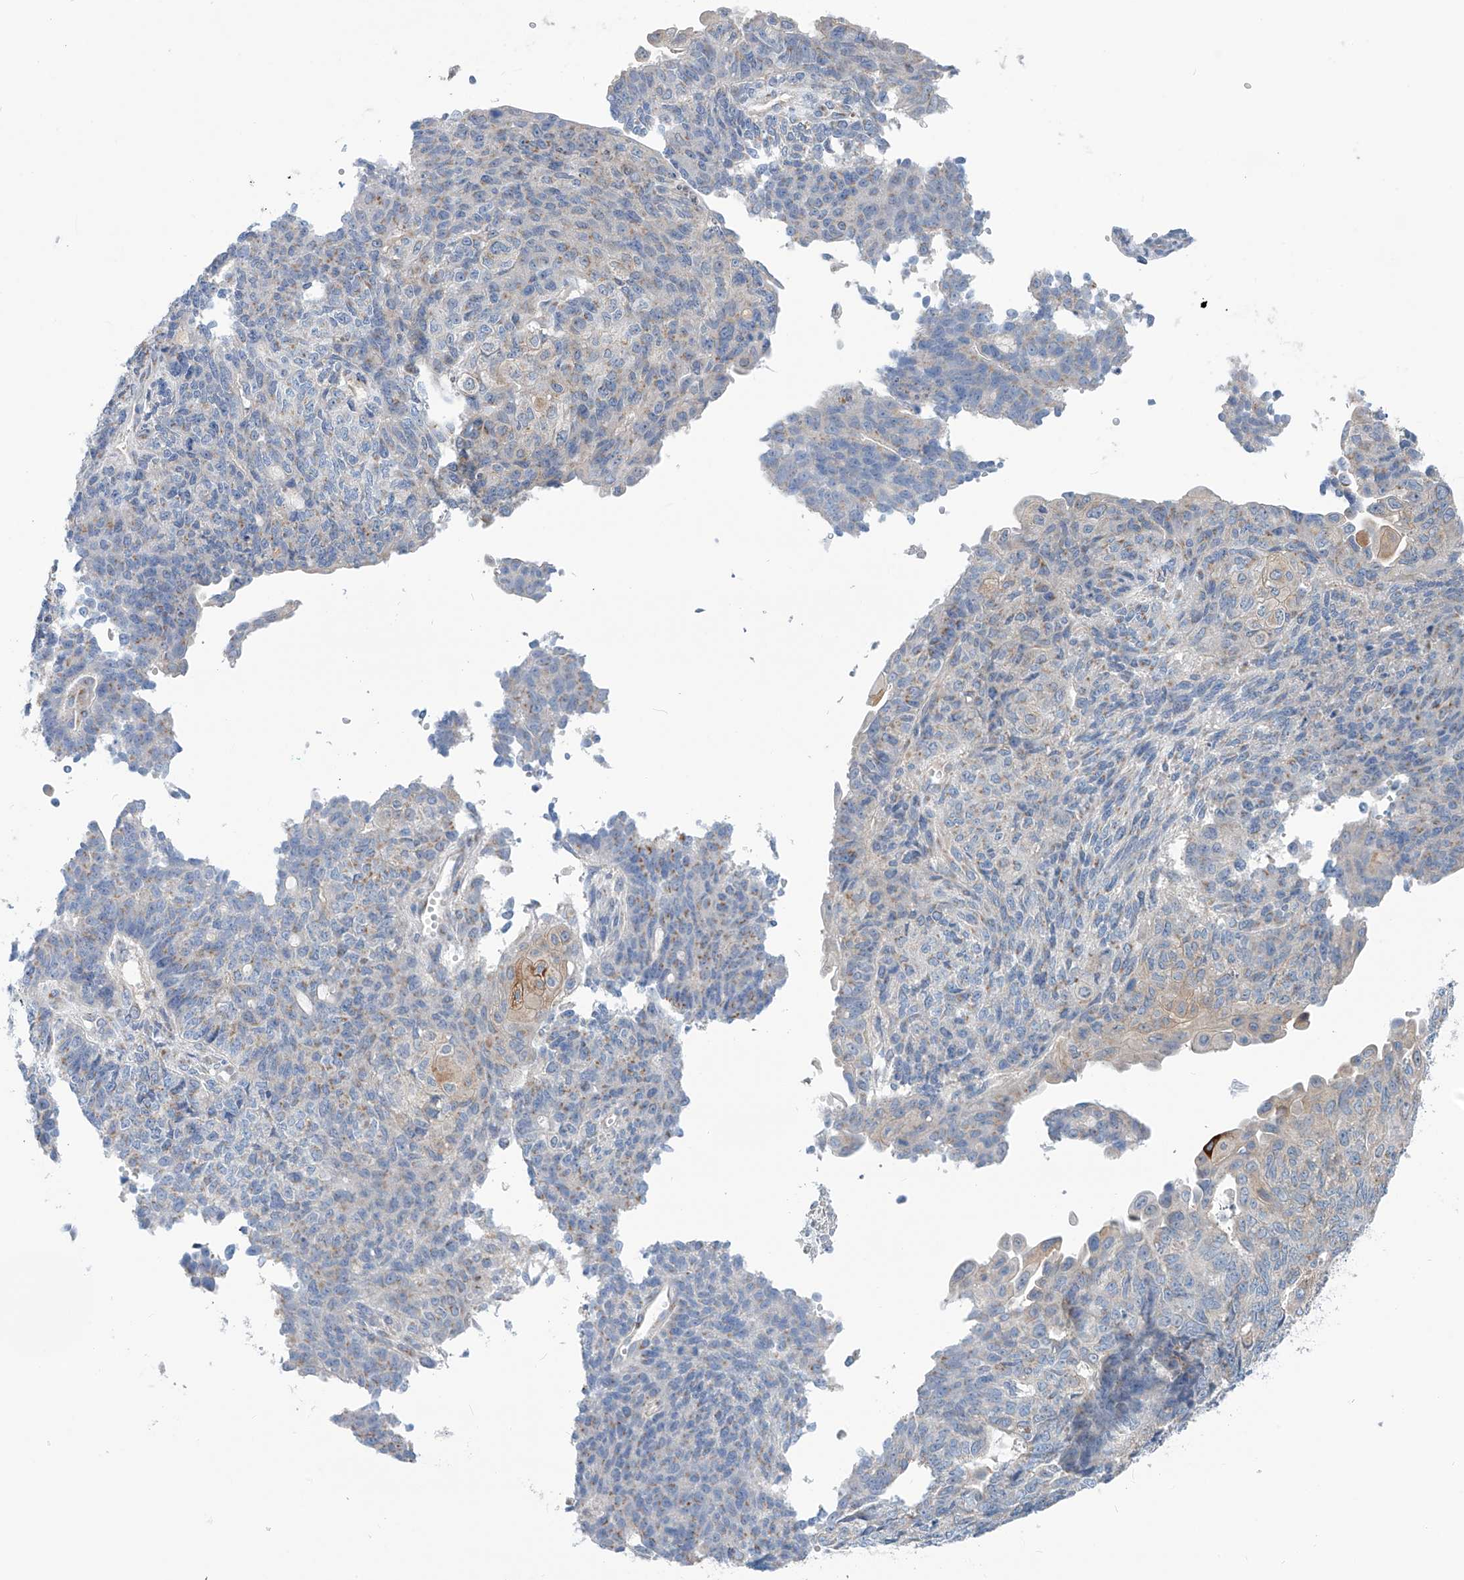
{"staining": {"intensity": "negative", "quantity": "none", "location": "none"}, "tissue": "endometrial cancer", "cell_type": "Tumor cells", "image_type": "cancer", "snomed": [{"axis": "morphology", "description": "Adenocarcinoma, NOS"}, {"axis": "topography", "description": "Endometrium"}], "caption": "DAB (3,3'-diaminobenzidine) immunohistochemical staining of endometrial cancer exhibits no significant positivity in tumor cells.", "gene": "SLC22A7", "patient": {"sex": "female", "age": 32}}